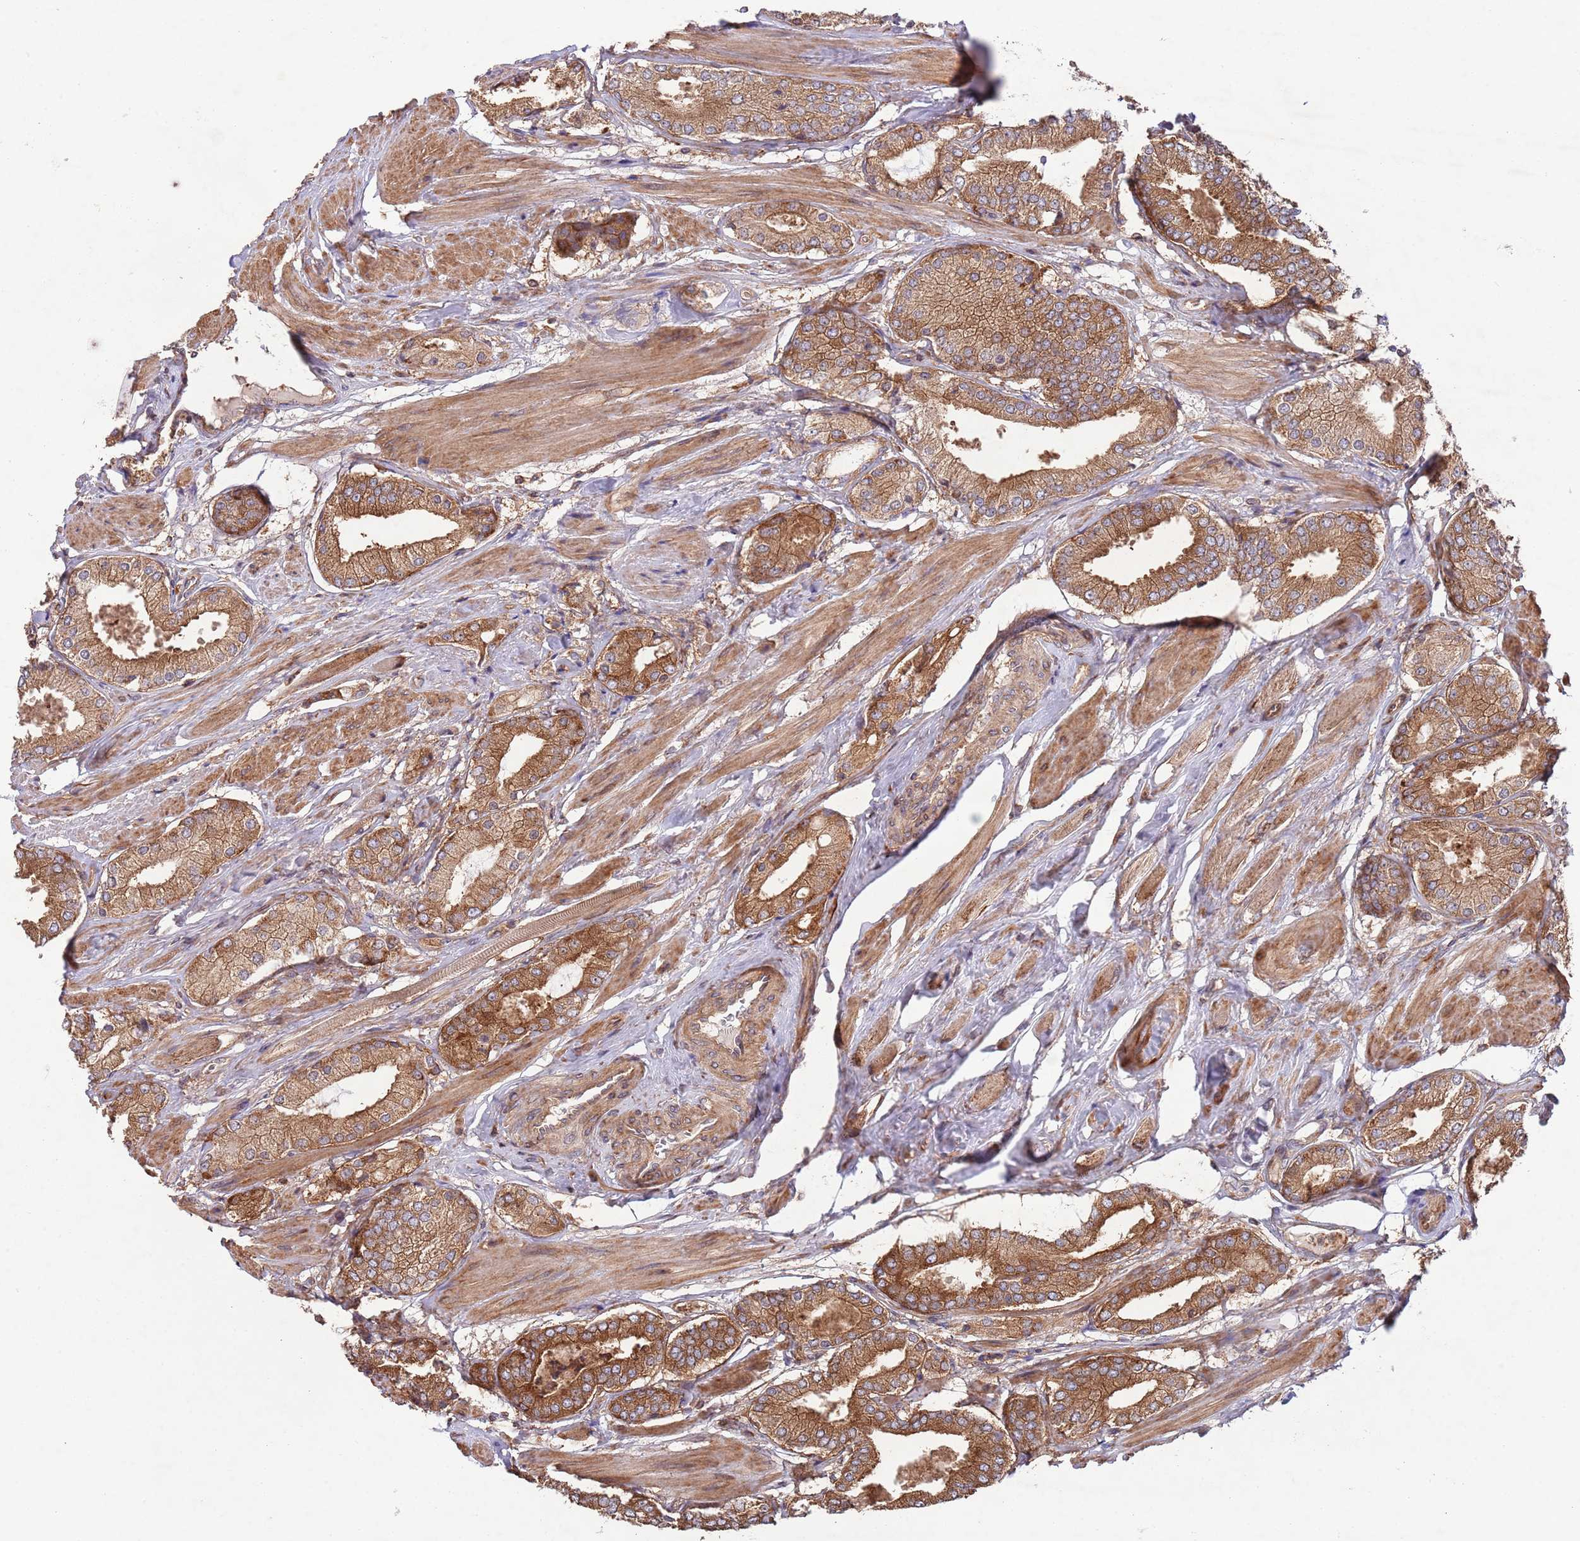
{"staining": {"intensity": "moderate", "quantity": ">75%", "location": "cytoplasmic/membranous"}, "tissue": "prostate cancer", "cell_type": "Tumor cells", "image_type": "cancer", "snomed": [{"axis": "morphology", "description": "Adenocarcinoma, High grade"}, {"axis": "topography", "description": "Prostate and seminal vesicle, NOS"}], "caption": "The histopathology image displays staining of prostate cancer, revealing moderate cytoplasmic/membranous protein expression (brown color) within tumor cells. The staining is performed using DAB brown chromogen to label protein expression. The nuclei are counter-stained blue using hematoxylin.", "gene": "RNF19B", "patient": {"sex": "male", "age": 64}}